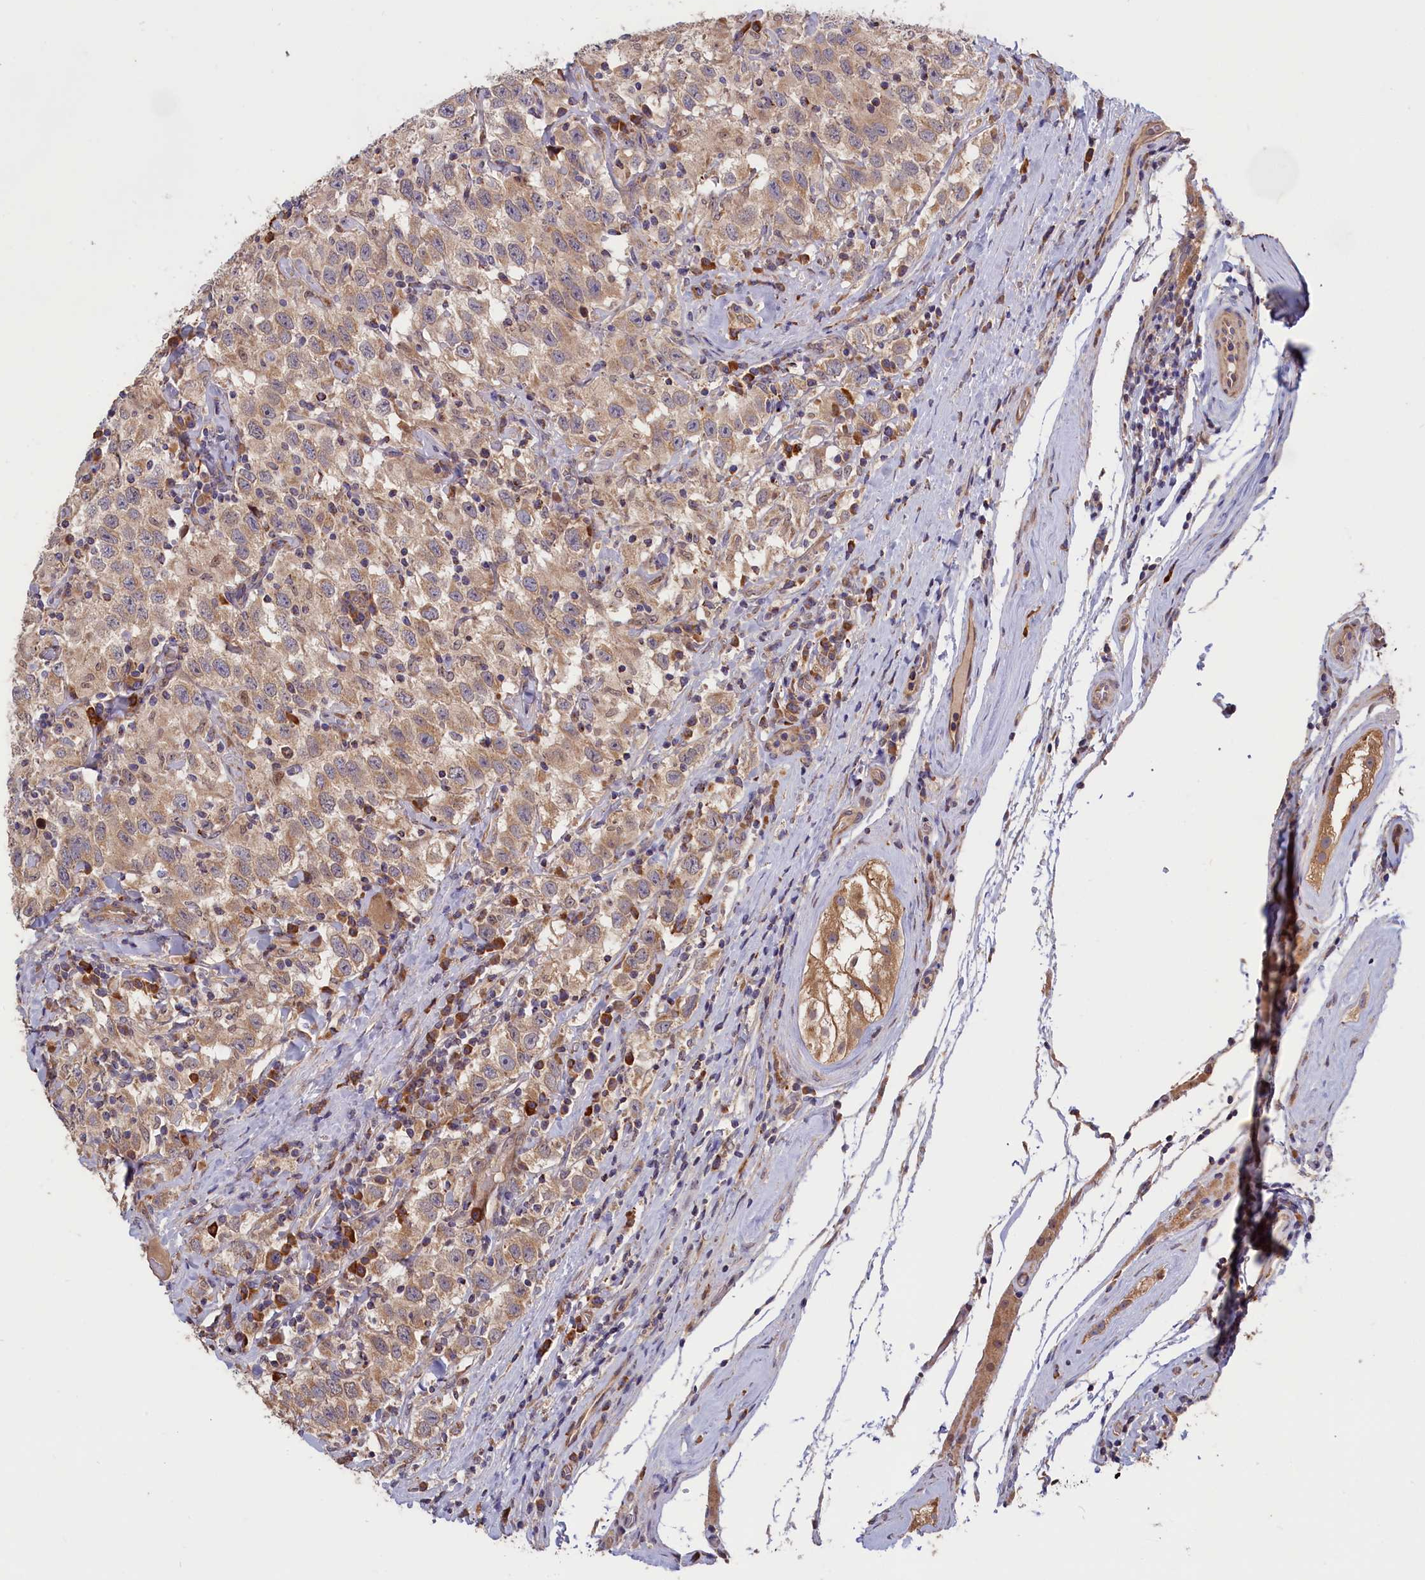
{"staining": {"intensity": "weak", "quantity": ">75%", "location": "cytoplasmic/membranous"}, "tissue": "testis cancer", "cell_type": "Tumor cells", "image_type": "cancer", "snomed": [{"axis": "morphology", "description": "Seminoma, NOS"}, {"axis": "topography", "description": "Testis"}], "caption": "Protein staining exhibits weak cytoplasmic/membranous positivity in about >75% of tumor cells in testis cancer.", "gene": "CEP44", "patient": {"sex": "male", "age": 41}}